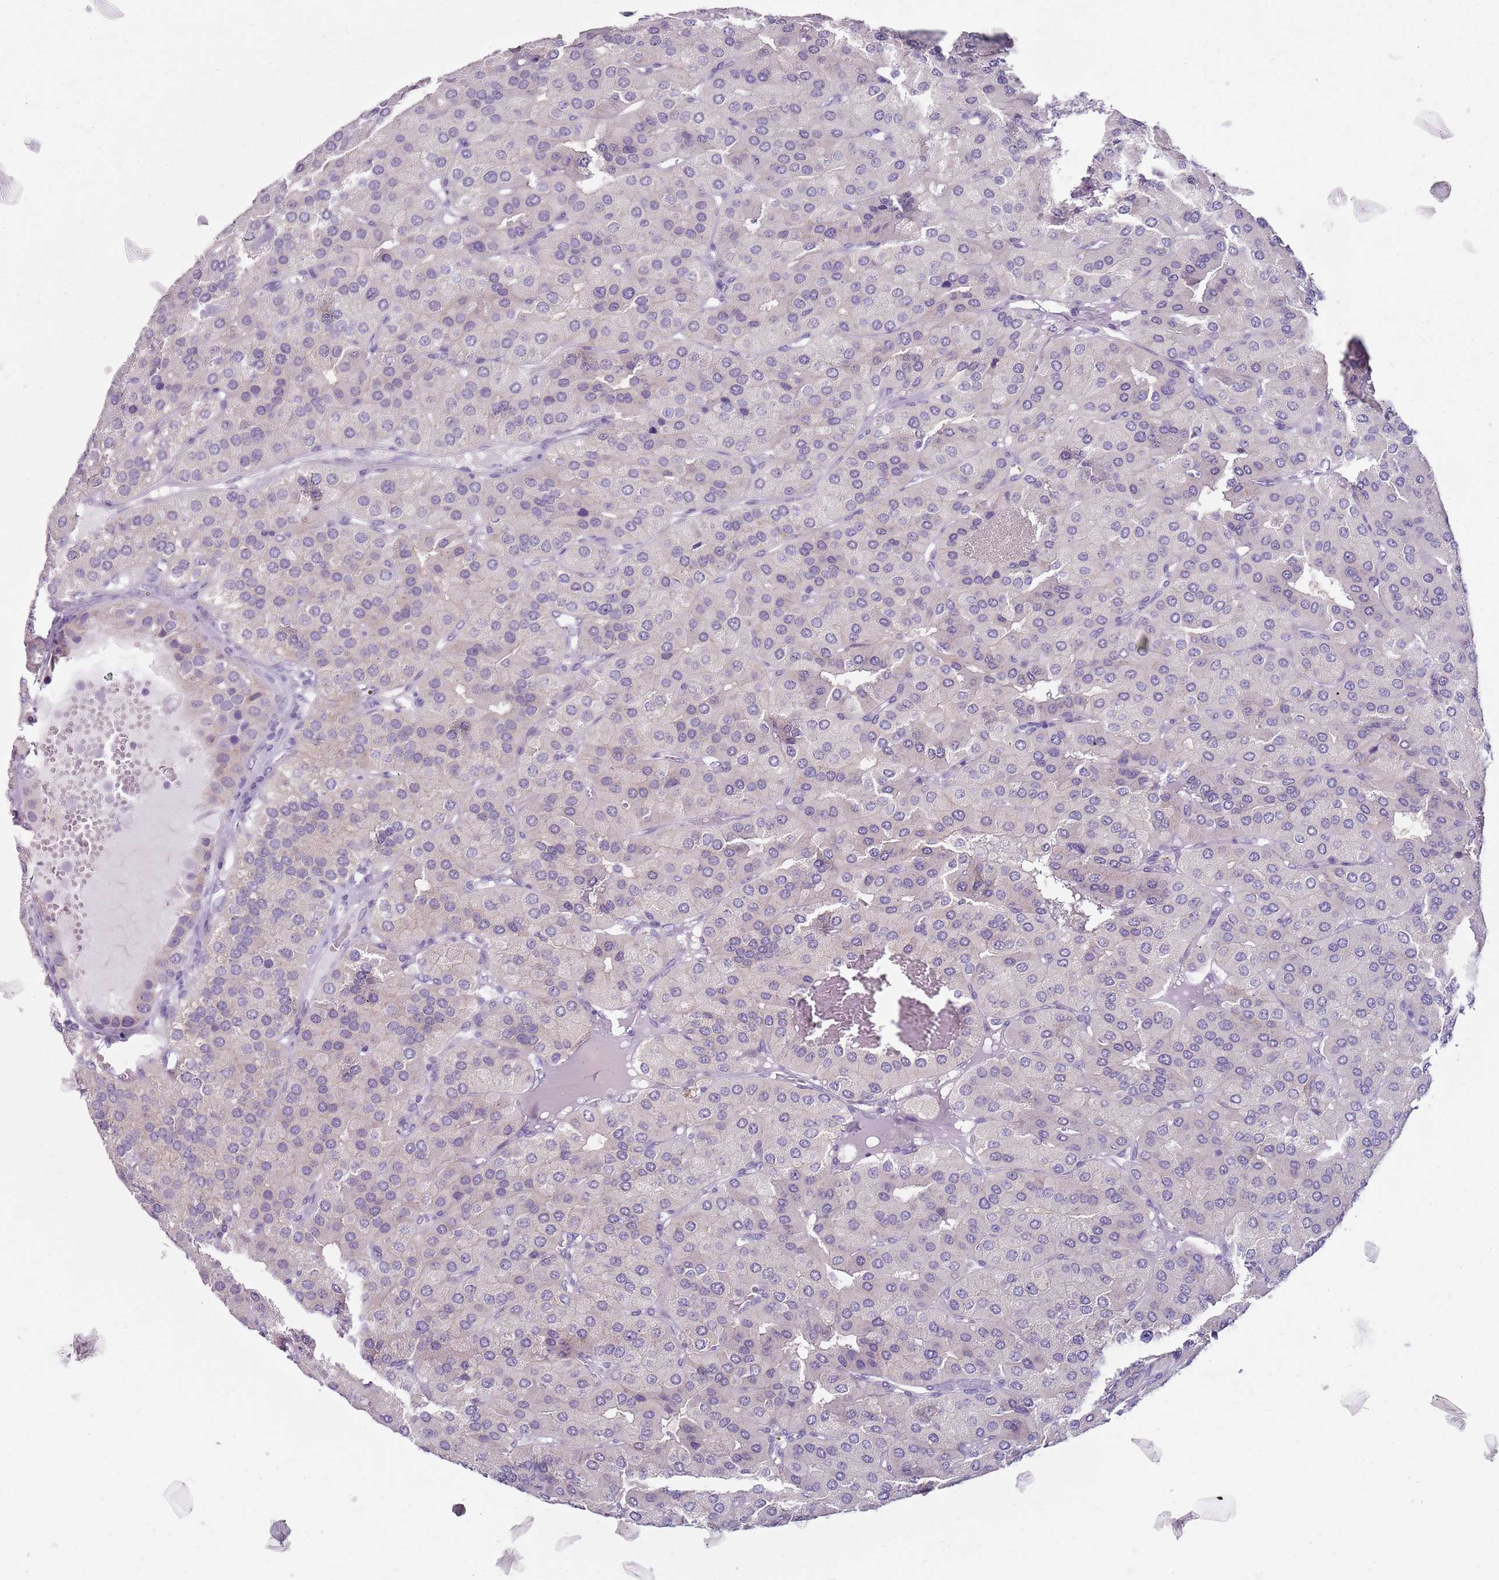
{"staining": {"intensity": "negative", "quantity": "none", "location": "none"}, "tissue": "parathyroid gland", "cell_type": "Glandular cells", "image_type": "normal", "snomed": [{"axis": "morphology", "description": "Normal tissue, NOS"}, {"axis": "morphology", "description": "Adenoma, NOS"}, {"axis": "topography", "description": "Parathyroid gland"}], "caption": "Glandular cells show no significant protein expression in unremarkable parathyroid gland. (DAB immunohistochemistry with hematoxylin counter stain).", "gene": "SLC26A6", "patient": {"sex": "female", "age": 86}}